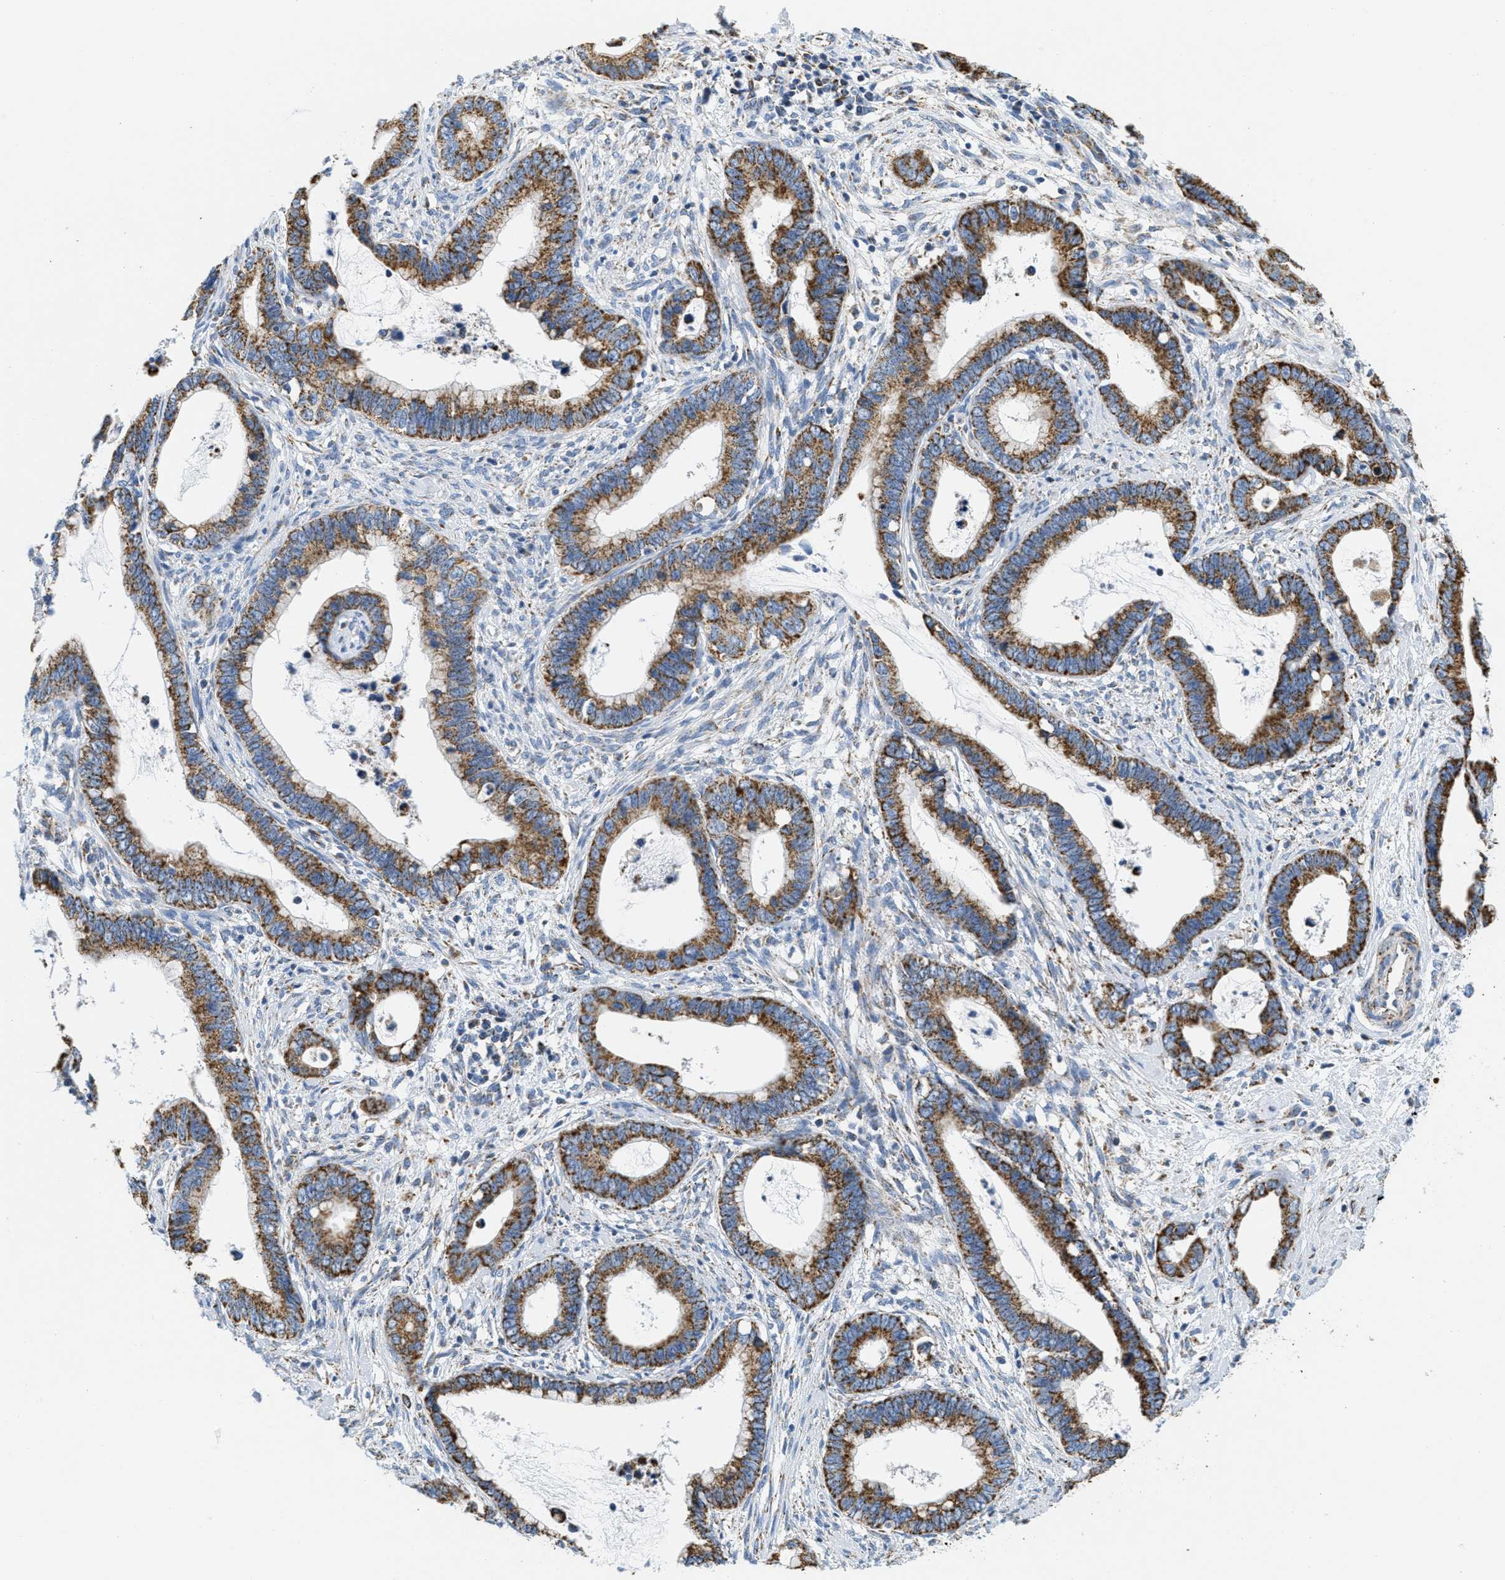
{"staining": {"intensity": "moderate", "quantity": ">75%", "location": "cytoplasmic/membranous"}, "tissue": "cervical cancer", "cell_type": "Tumor cells", "image_type": "cancer", "snomed": [{"axis": "morphology", "description": "Adenocarcinoma, NOS"}, {"axis": "topography", "description": "Cervix"}], "caption": "Immunohistochemistry micrograph of human adenocarcinoma (cervical) stained for a protein (brown), which displays medium levels of moderate cytoplasmic/membranous staining in about >75% of tumor cells.", "gene": "KCNJ5", "patient": {"sex": "female", "age": 44}}